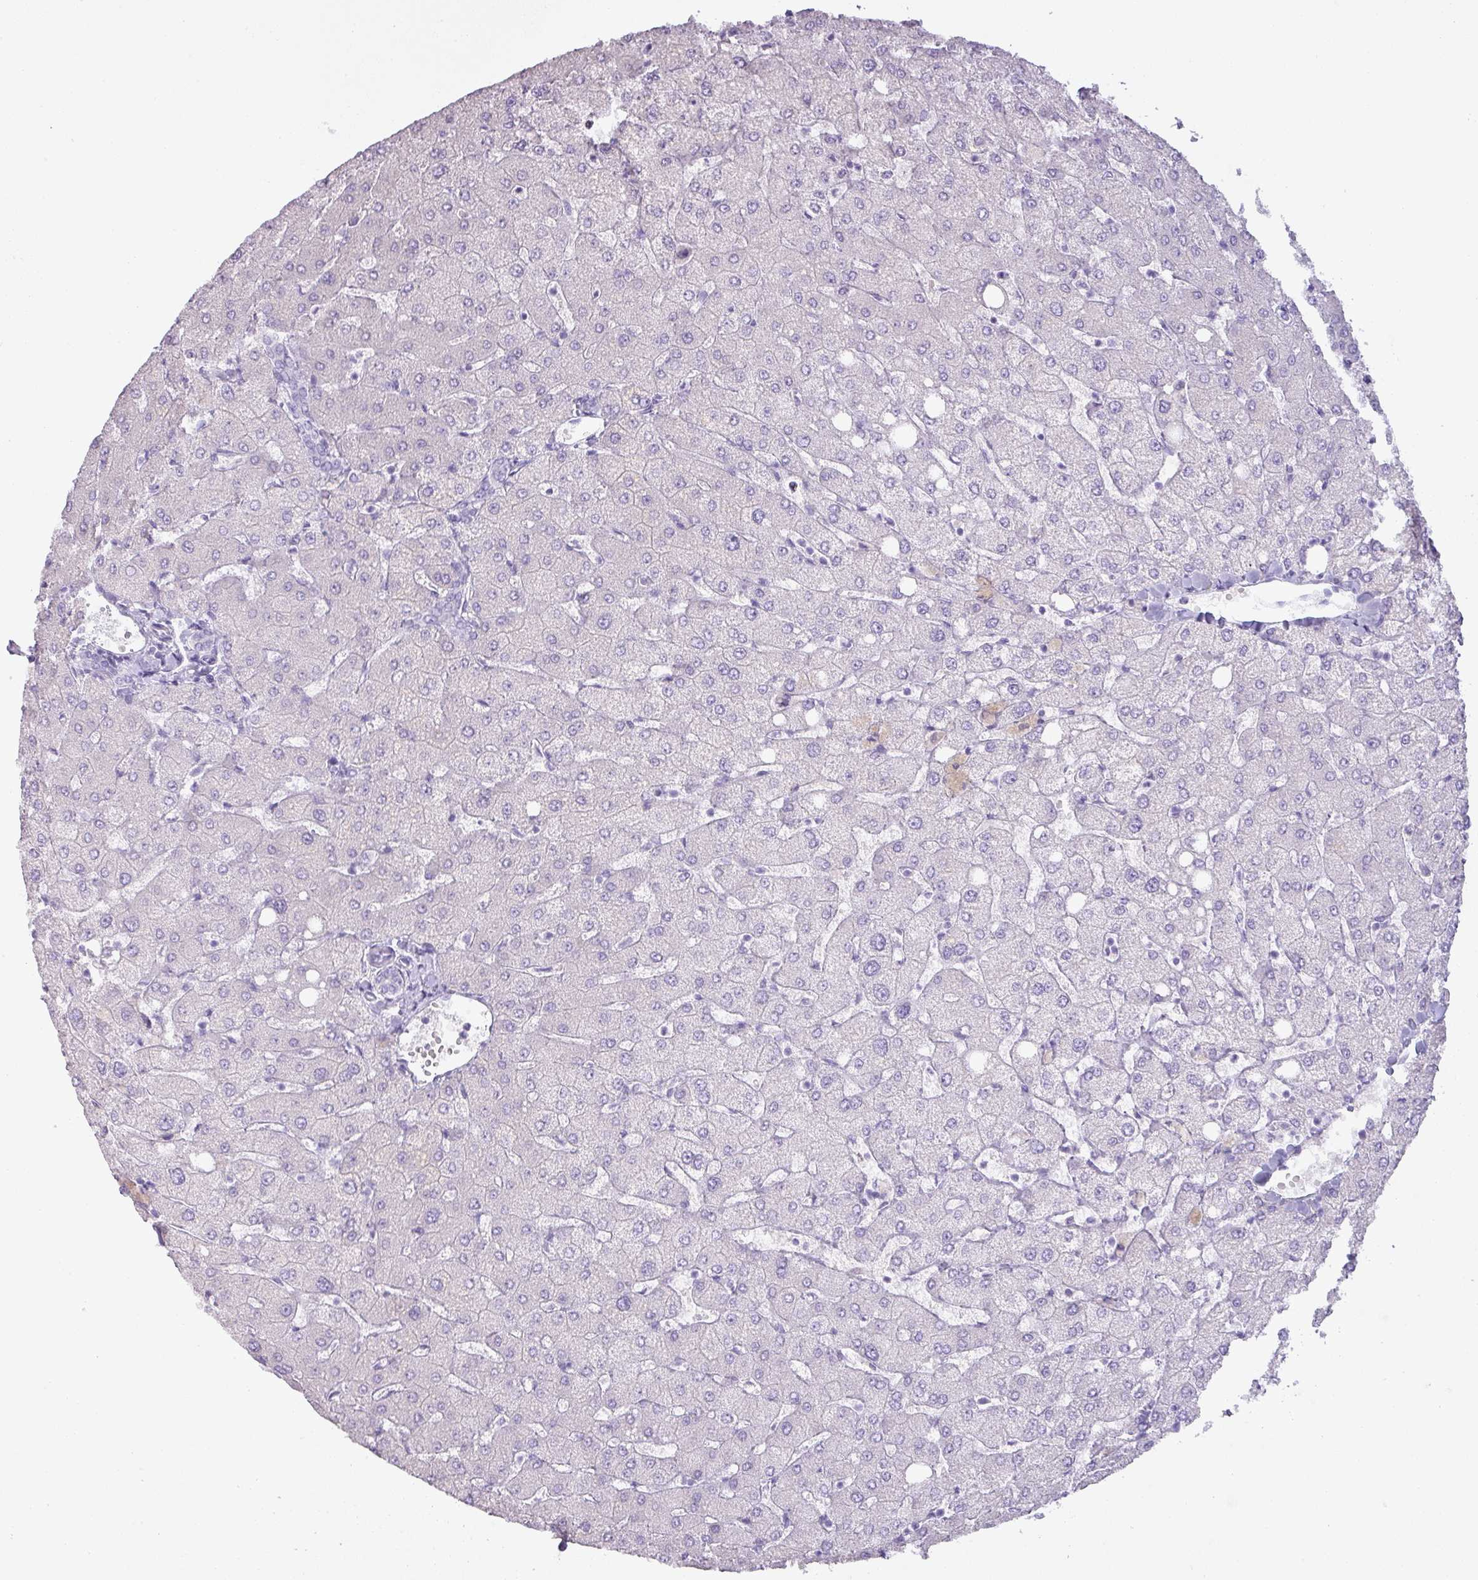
{"staining": {"intensity": "negative", "quantity": "none", "location": "none"}, "tissue": "liver", "cell_type": "Cholangiocytes", "image_type": "normal", "snomed": [{"axis": "morphology", "description": "Normal tissue, NOS"}, {"axis": "topography", "description": "Liver"}], "caption": "The photomicrograph demonstrates no significant staining in cholangiocytes of liver.", "gene": "PGA3", "patient": {"sex": "female", "age": 54}}